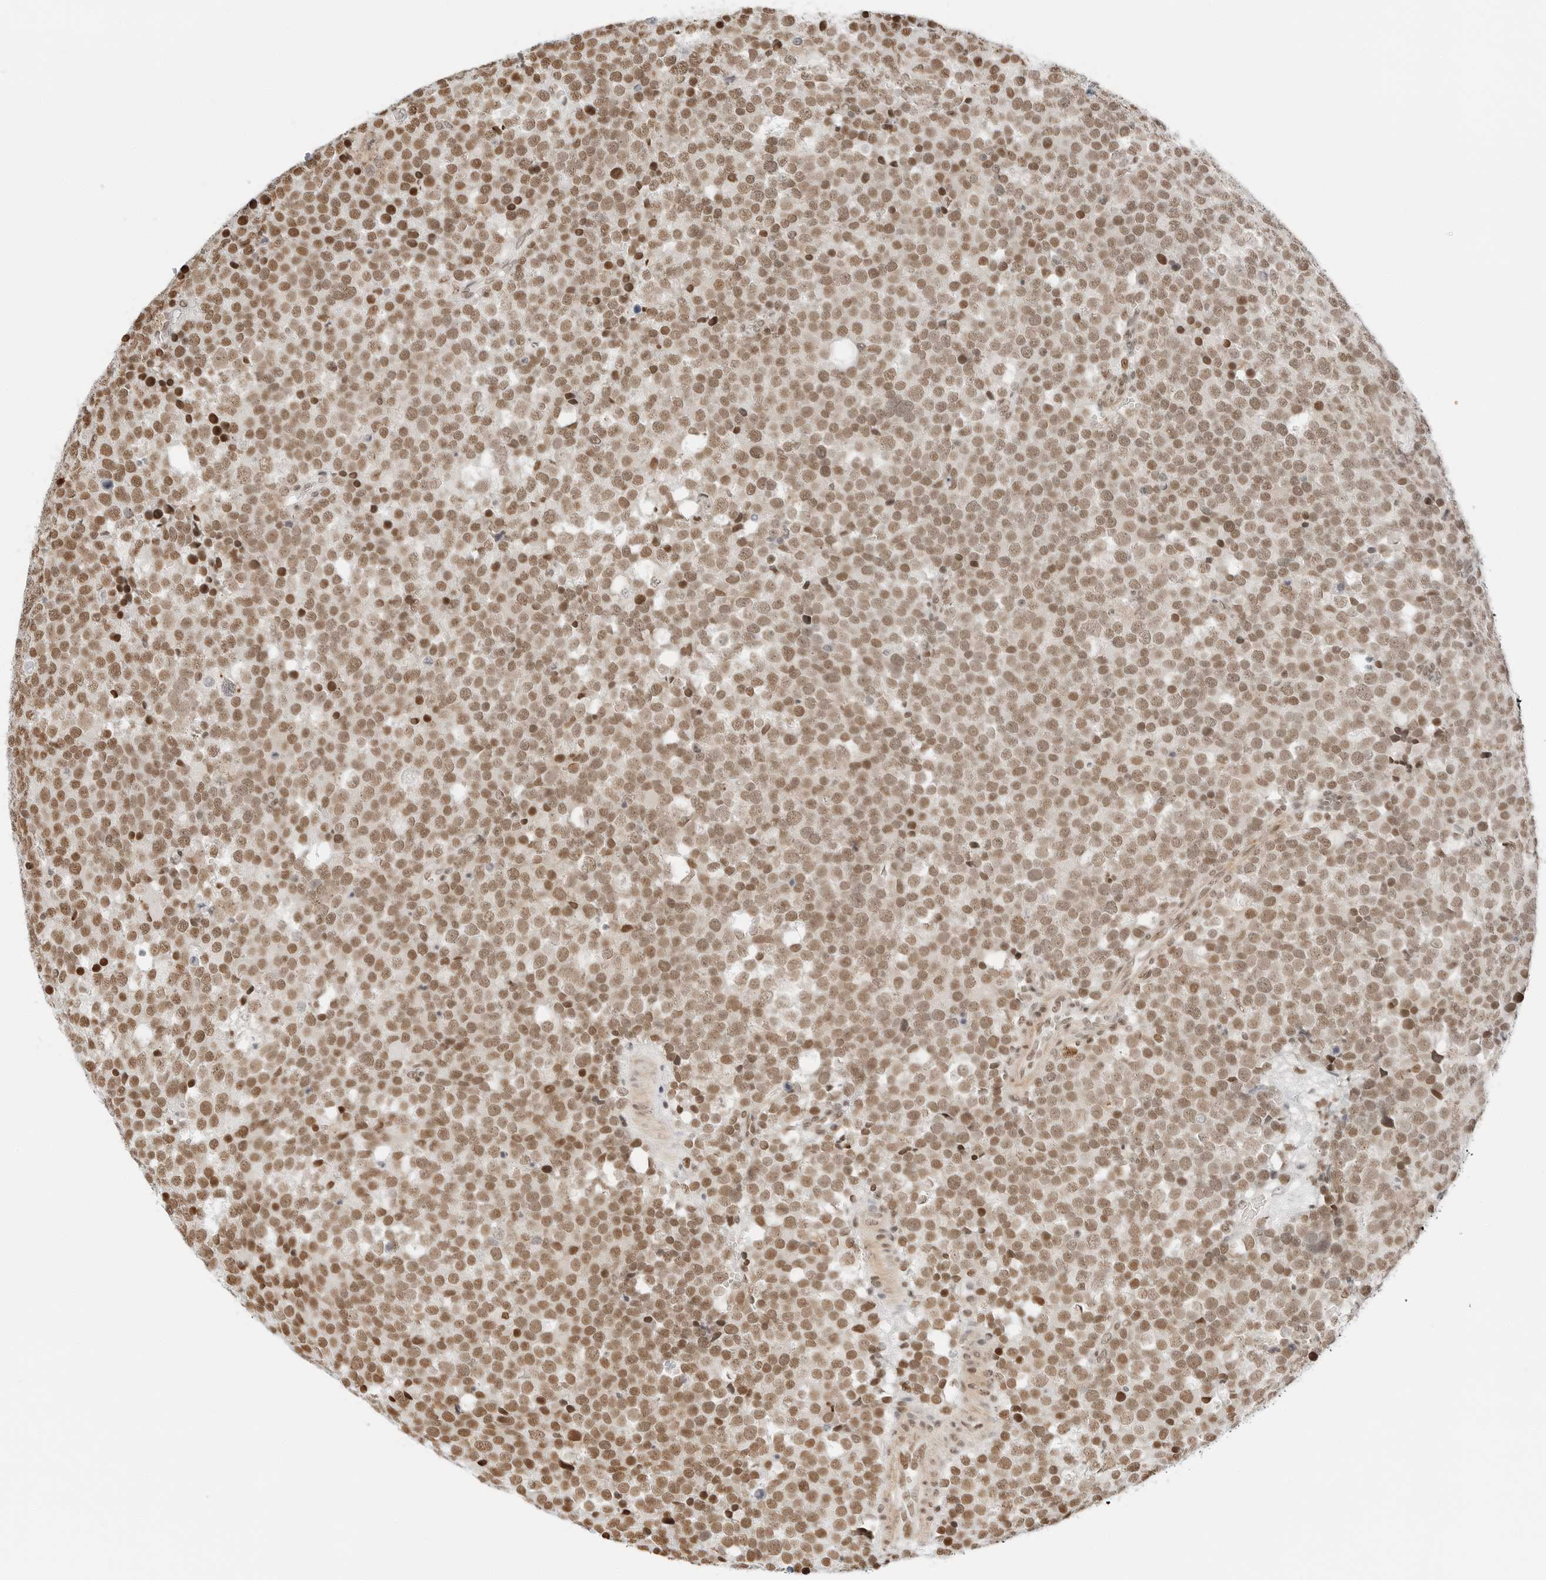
{"staining": {"intensity": "moderate", "quantity": ">75%", "location": "nuclear"}, "tissue": "testis cancer", "cell_type": "Tumor cells", "image_type": "cancer", "snomed": [{"axis": "morphology", "description": "Seminoma, NOS"}, {"axis": "topography", "description": "Testis"}], "caption": "Tumor cells demonstrate moderate nuclear staining in approximately >75% of cells in testis cancer.", "gene": "CRTC2", "patient": {"sex": "male", "age": 71}}